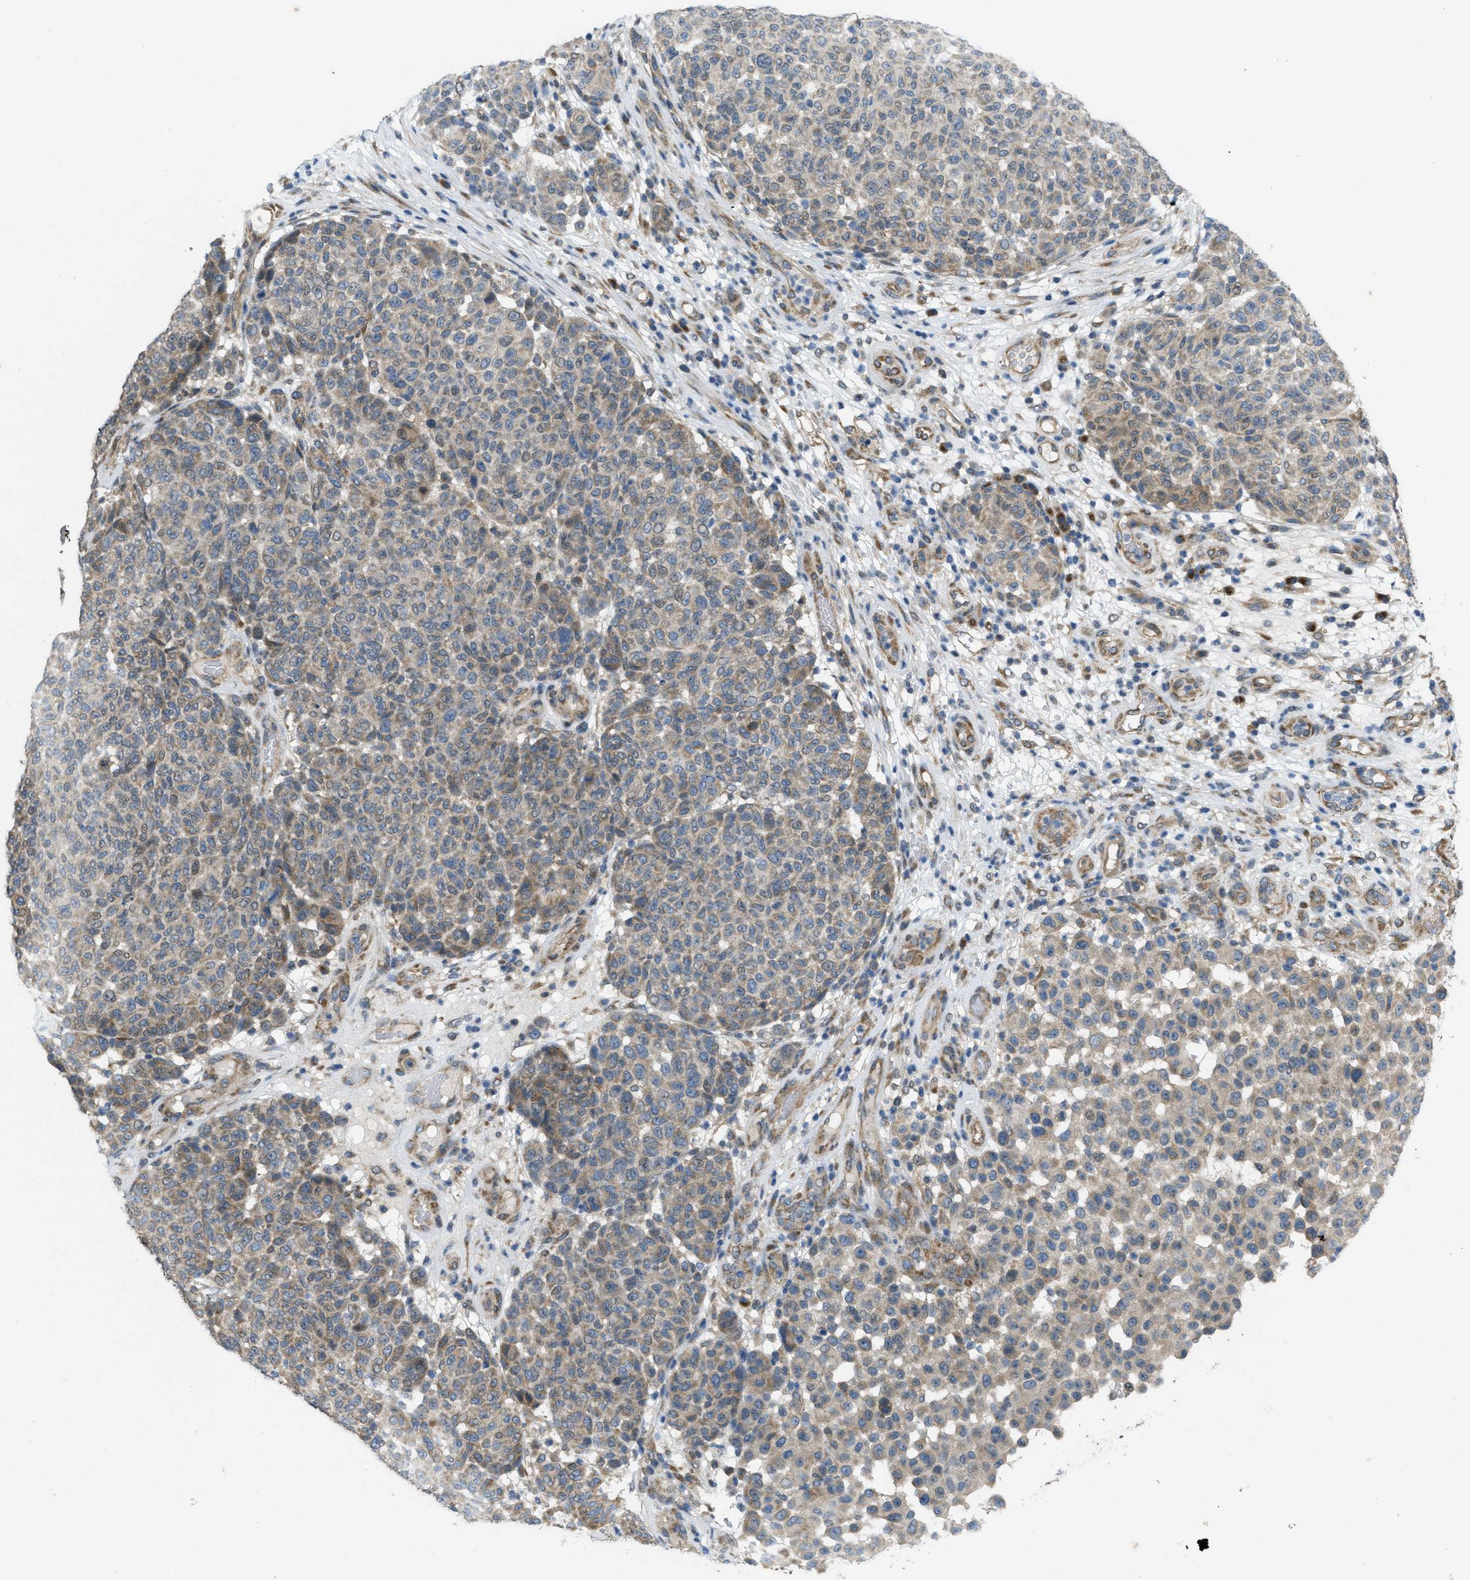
{"staining": {"intensity": "weak", "quantity": "<25%", "location": "cytoplasmic/membranous"}, "tissue": "melanoma", "cell_type": "Tumor cells", "image_type": "cancer", "snomed": [{"axis": "morphology", "description": "Malignant melanoma, NOS"}, {"axis": "topography", "description": "Skin"}], "caption": "IHC image of neoplastic tissue: malignant melanoma stained with DAB shows no significant protein positivity in tumor cells.", "gene": "IFNLR1", "patient": {"sex": "male", "age": 59}}